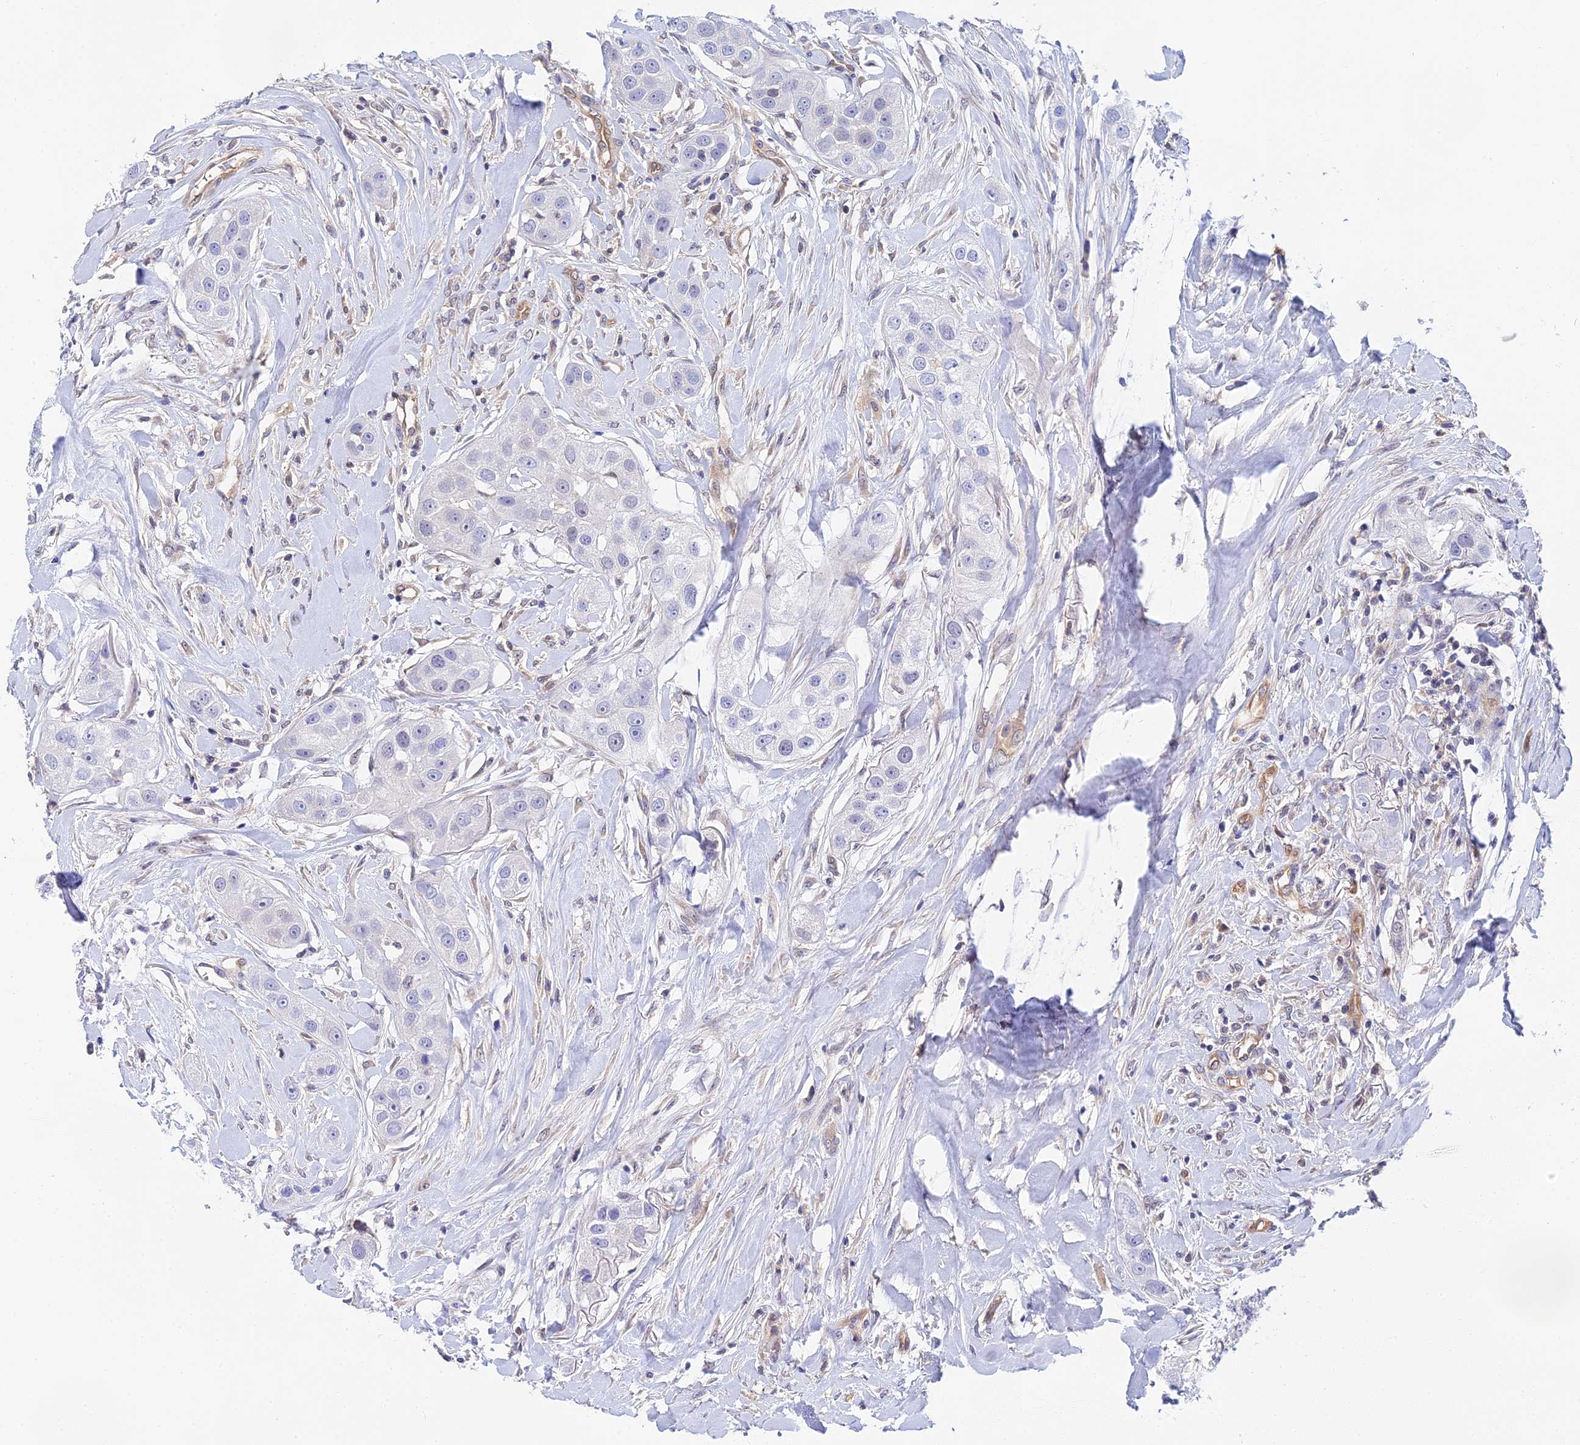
{"staining": {"intensity": "negative", "quantity": "none", "location": "none"}, "tissue": "head and neck cancer", "cell_type": "Tumor cells", "image_type": "cancer", "snomed": [{"axis": "morphology", "description": "Normal tissue, NOS"}, {"axis": "morphology", "description": "Squamous cell carcinoma, NOS"}, {"axis": "topography", "description": "Skeletal muscle"}, {"axis": "topography", "description": "Head-Neck"}], "caption": "The immunohistochemistry micrograph has no significant staining in tumor cells of squamous cell carcinoma (head and neck) tissue. (DAB IHC visualized using brightfield microscopy, high magnification).", "gene": "PPP2R2C", "patient": {"sex": "male", "age": 51}}